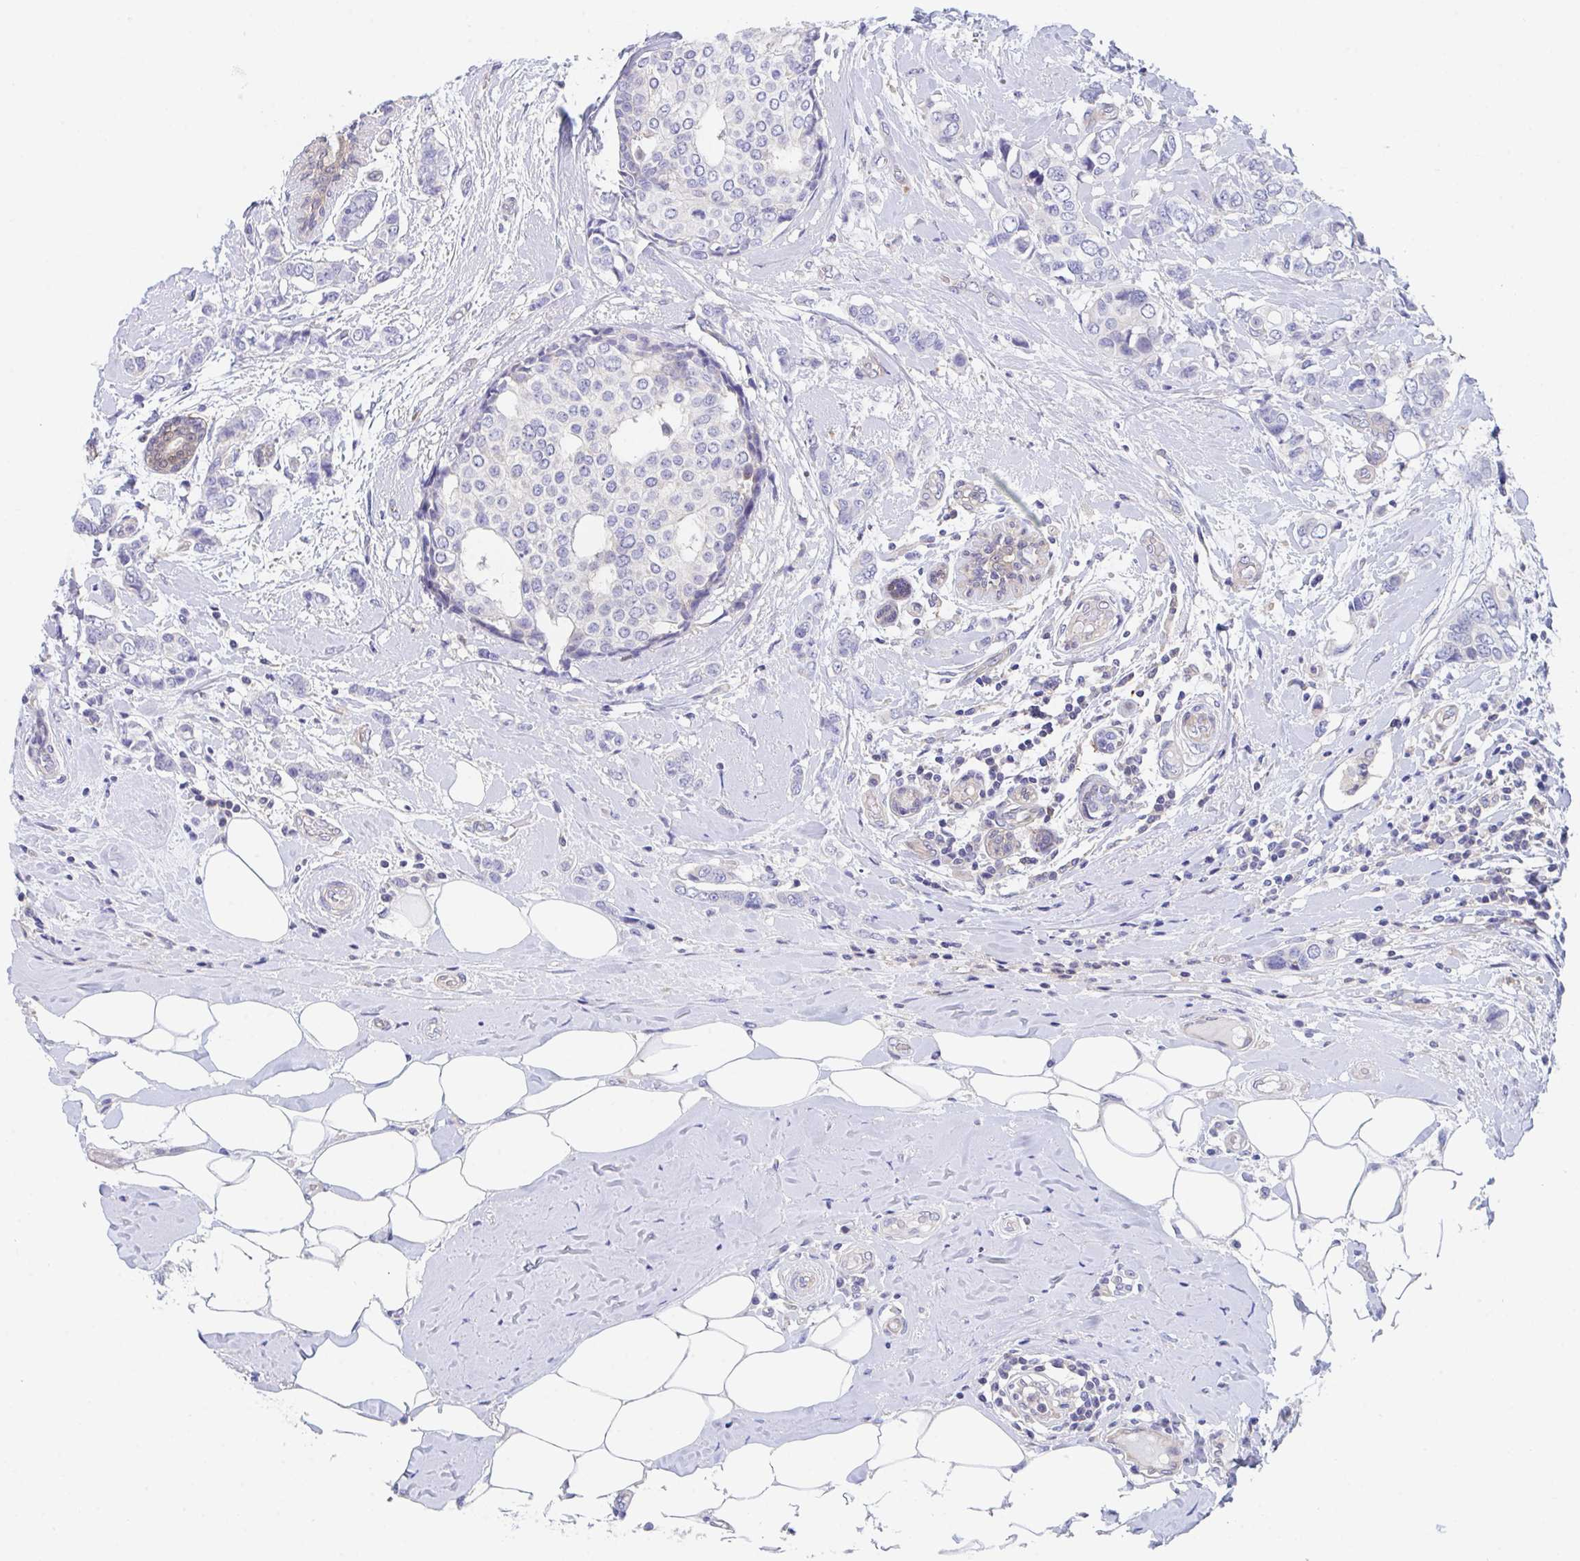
{"staining": {"intensity": "negative", "quantity": "none", "location": "none"}, "tissue": "breast cancer", "cell_type": "Tumor cells", "image_type": "cancer", "snomed": [{"axis": "morphology", "description": "Lobular carcinoma"}, {"axis": "topography", "description": "Breast"}], "caption": "An image of lobular carcinoma (breast) stained for a protein demonstrates no brown staining in tumor cells.", "gene": "P2RX3", "patient": {"sex": "female", "age": 51}}